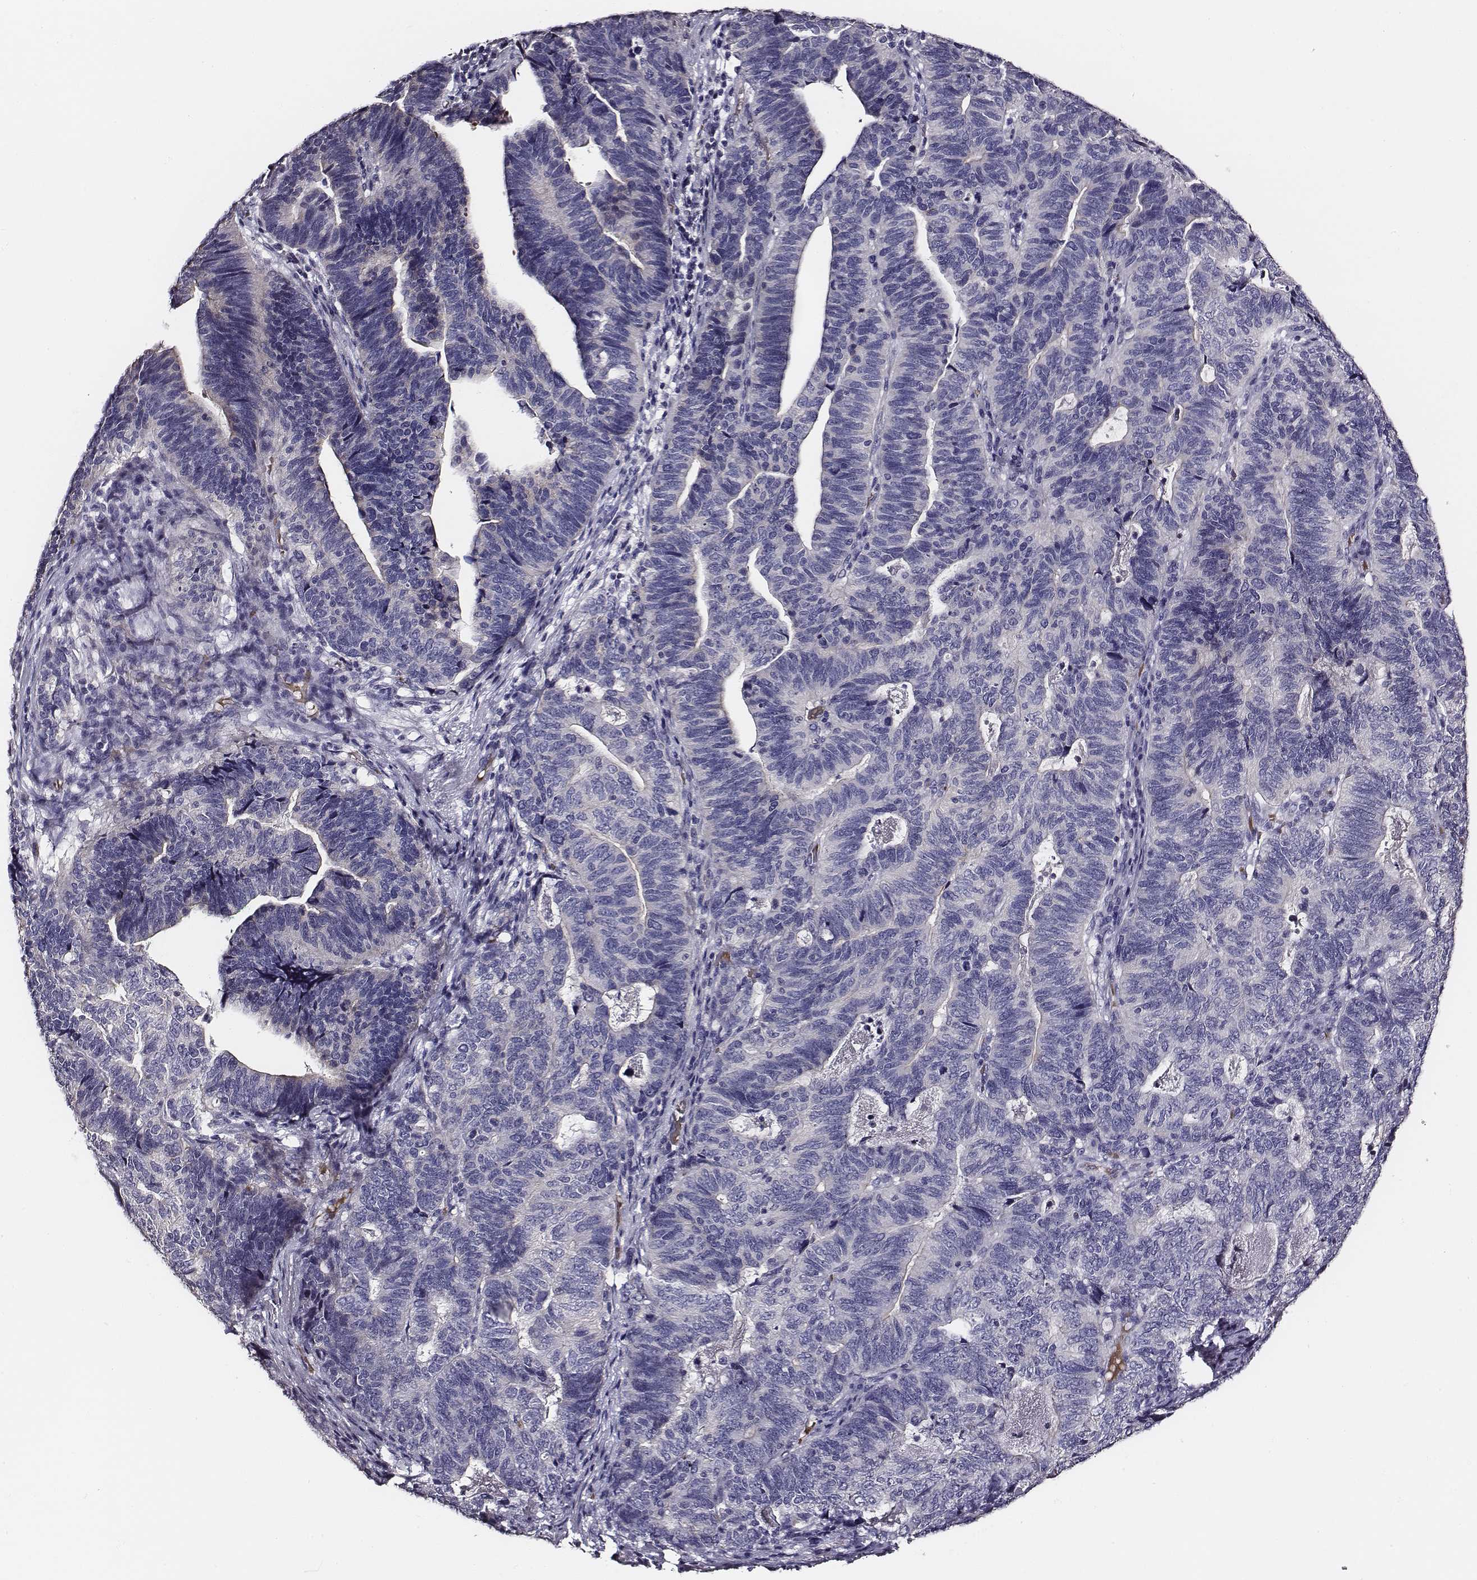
{"staining": {"intensity": "negative", "quantity": "none", "location": "none"}, "tissue": "stomach cancer", "cell_type": "Tumor cells", "image_type": "cancer", "snomed": [{"axis": "morphology", "description": "Adenocarcinoma, NOS"}, {"axis": "topography", "description": "Stomach, upper"}], "caption": "Tumor cells are negative for protein expression in human adenocarcinoma (stomach).", "gene": "AADAT", "patient": {"sex": "female", "age": 67}}